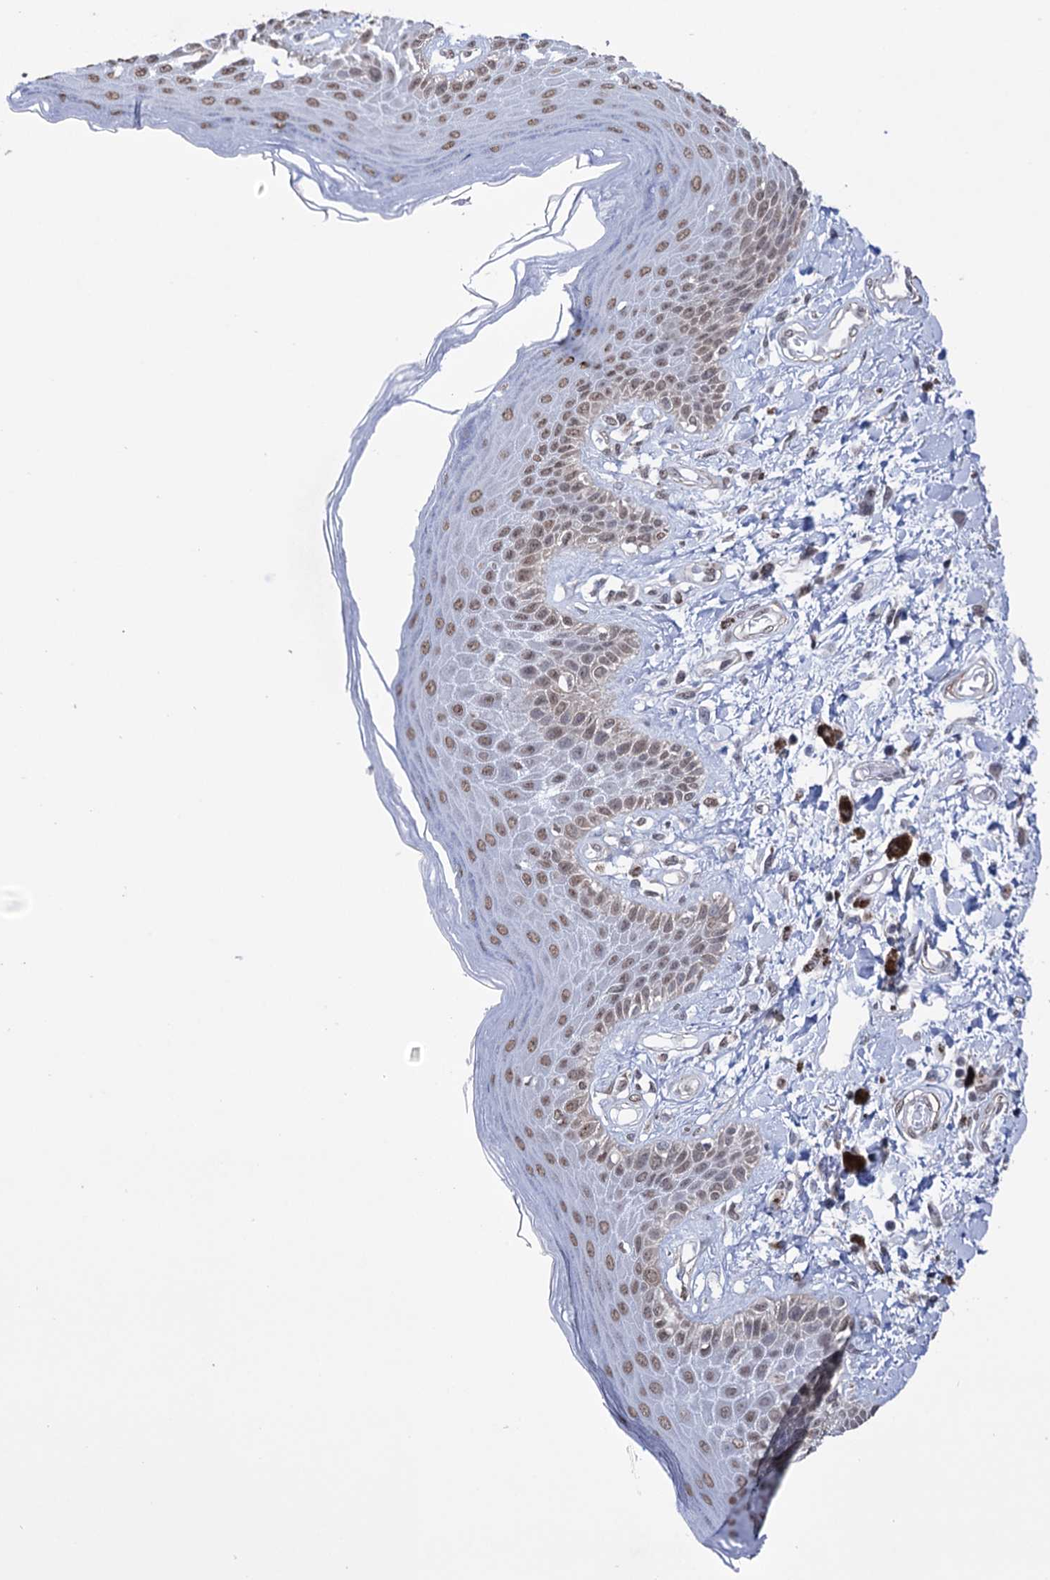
{"staining": {"intensity": "moderate", "quantity": ">75%", "location": "nuclear"}, "tissue": "skin", "cell_type": "Epidermal cells", "image_type": "normal", "snomed": [{"axis": "morphology", "description": "Normal tissue, NOS"}, {"axis": "topography", "description": "Anal"}], "caption": "This is a photomicrograph of IHC staining of unremarkable skin, which shows moderate positivity in the nuclear of epidermal cells.", "gene": "ABHD10", "patient": {"sex": "female", "age": 78}}